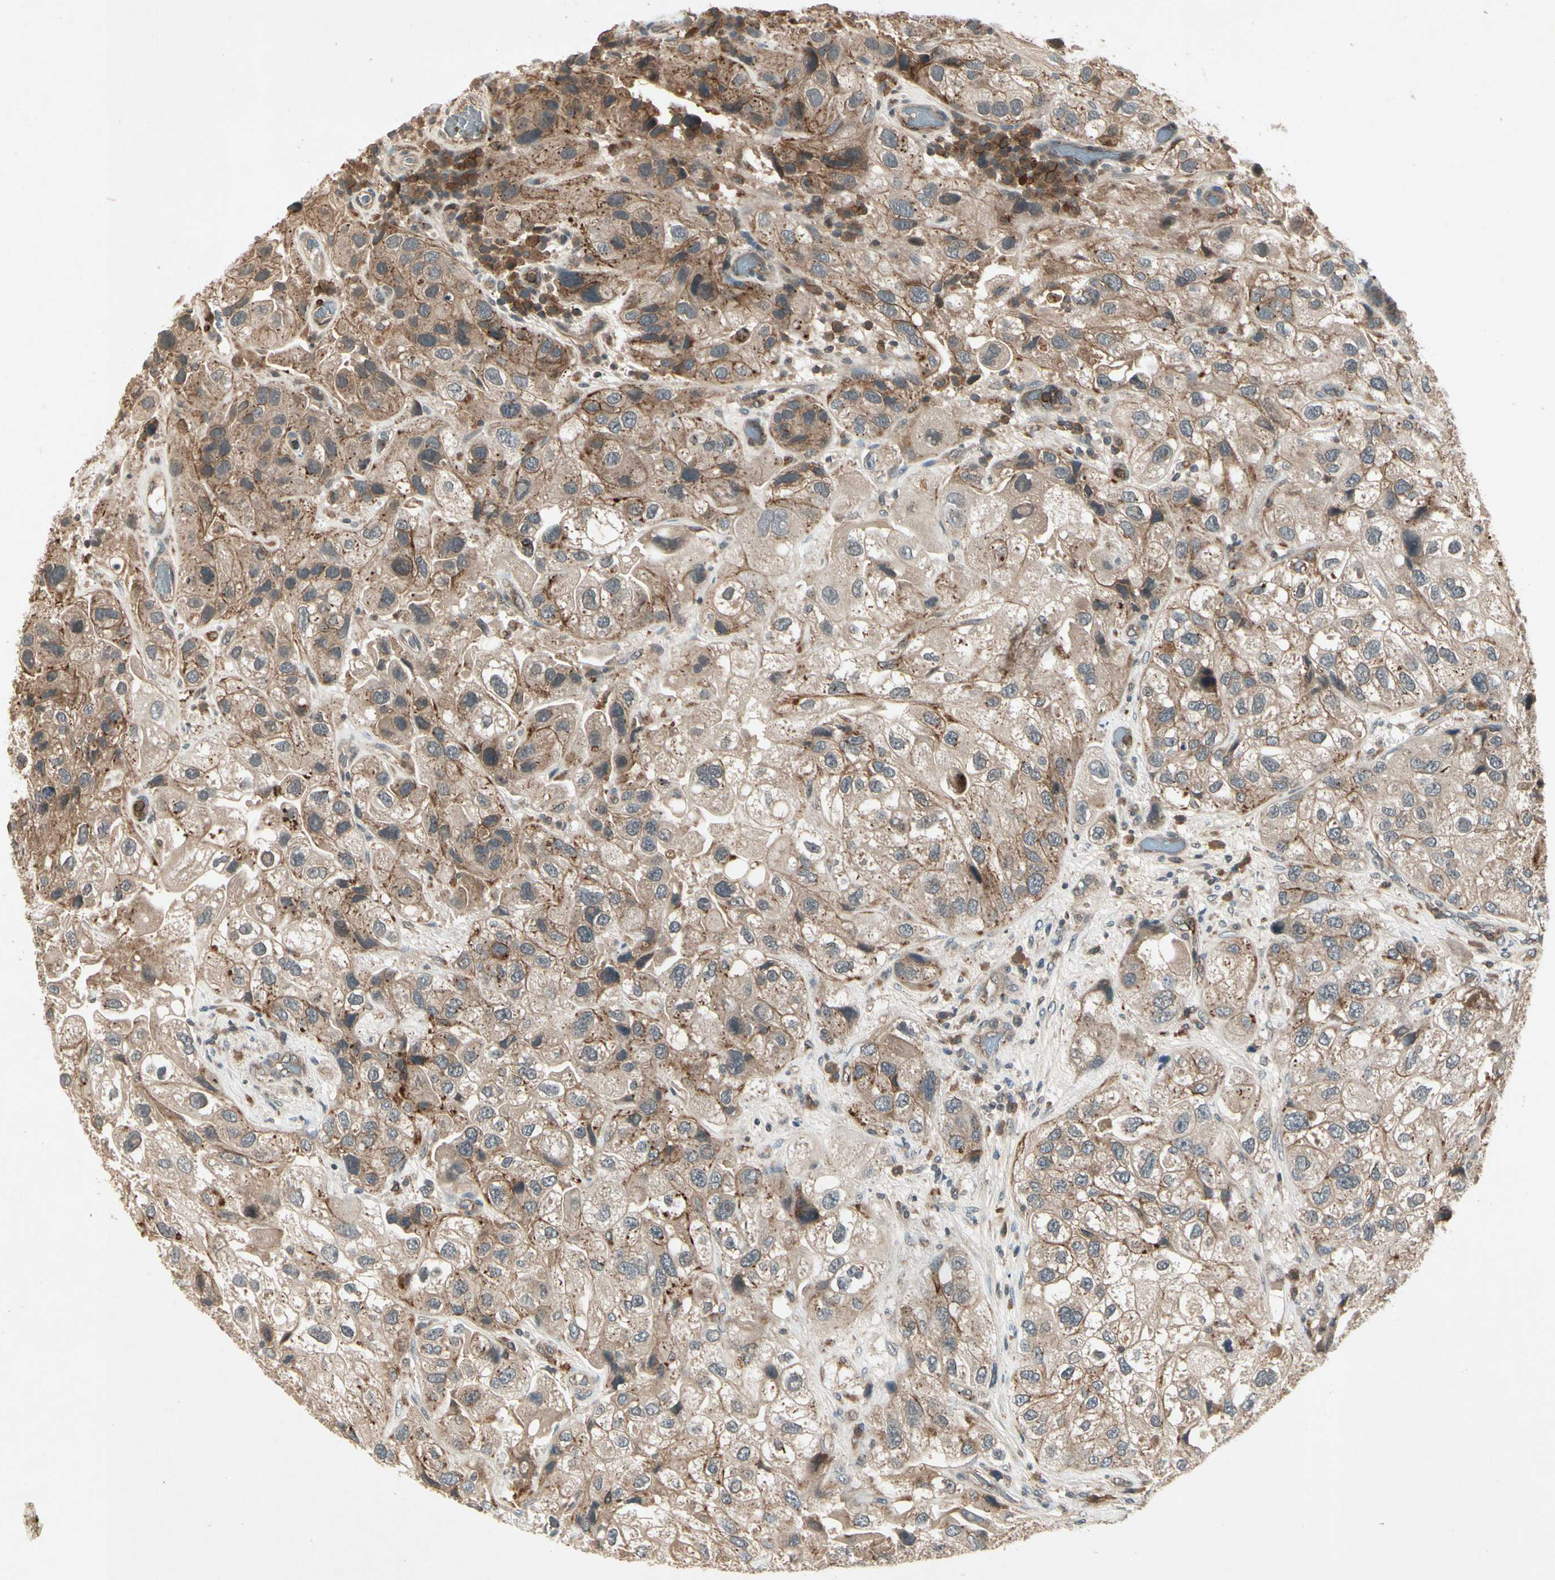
{"staining": {"intensity": "moderate", "quantity": "25%-75%", "location": "cytoplasmic/membranous"}, "tissue": "urothelial cancer", "cell_type": "Tumor cells", "image_type": "cancer", "snomed": [{"axis": "morphology", "description": "Urothelial carcinoma, High grade"}, {"axis": "topography", "description": "Urinary bladder"}], "caption": "Immunohistochemistry (IHC) histopathology image of urothelial cancer stained for a protein (brown), which reveals medium levels of moderate cytoplasmic/membranous expression in approximately 25%-75% of tumor cells.", "gene": "FLOT1", "patient": {"sex": "female", "age": 64}}